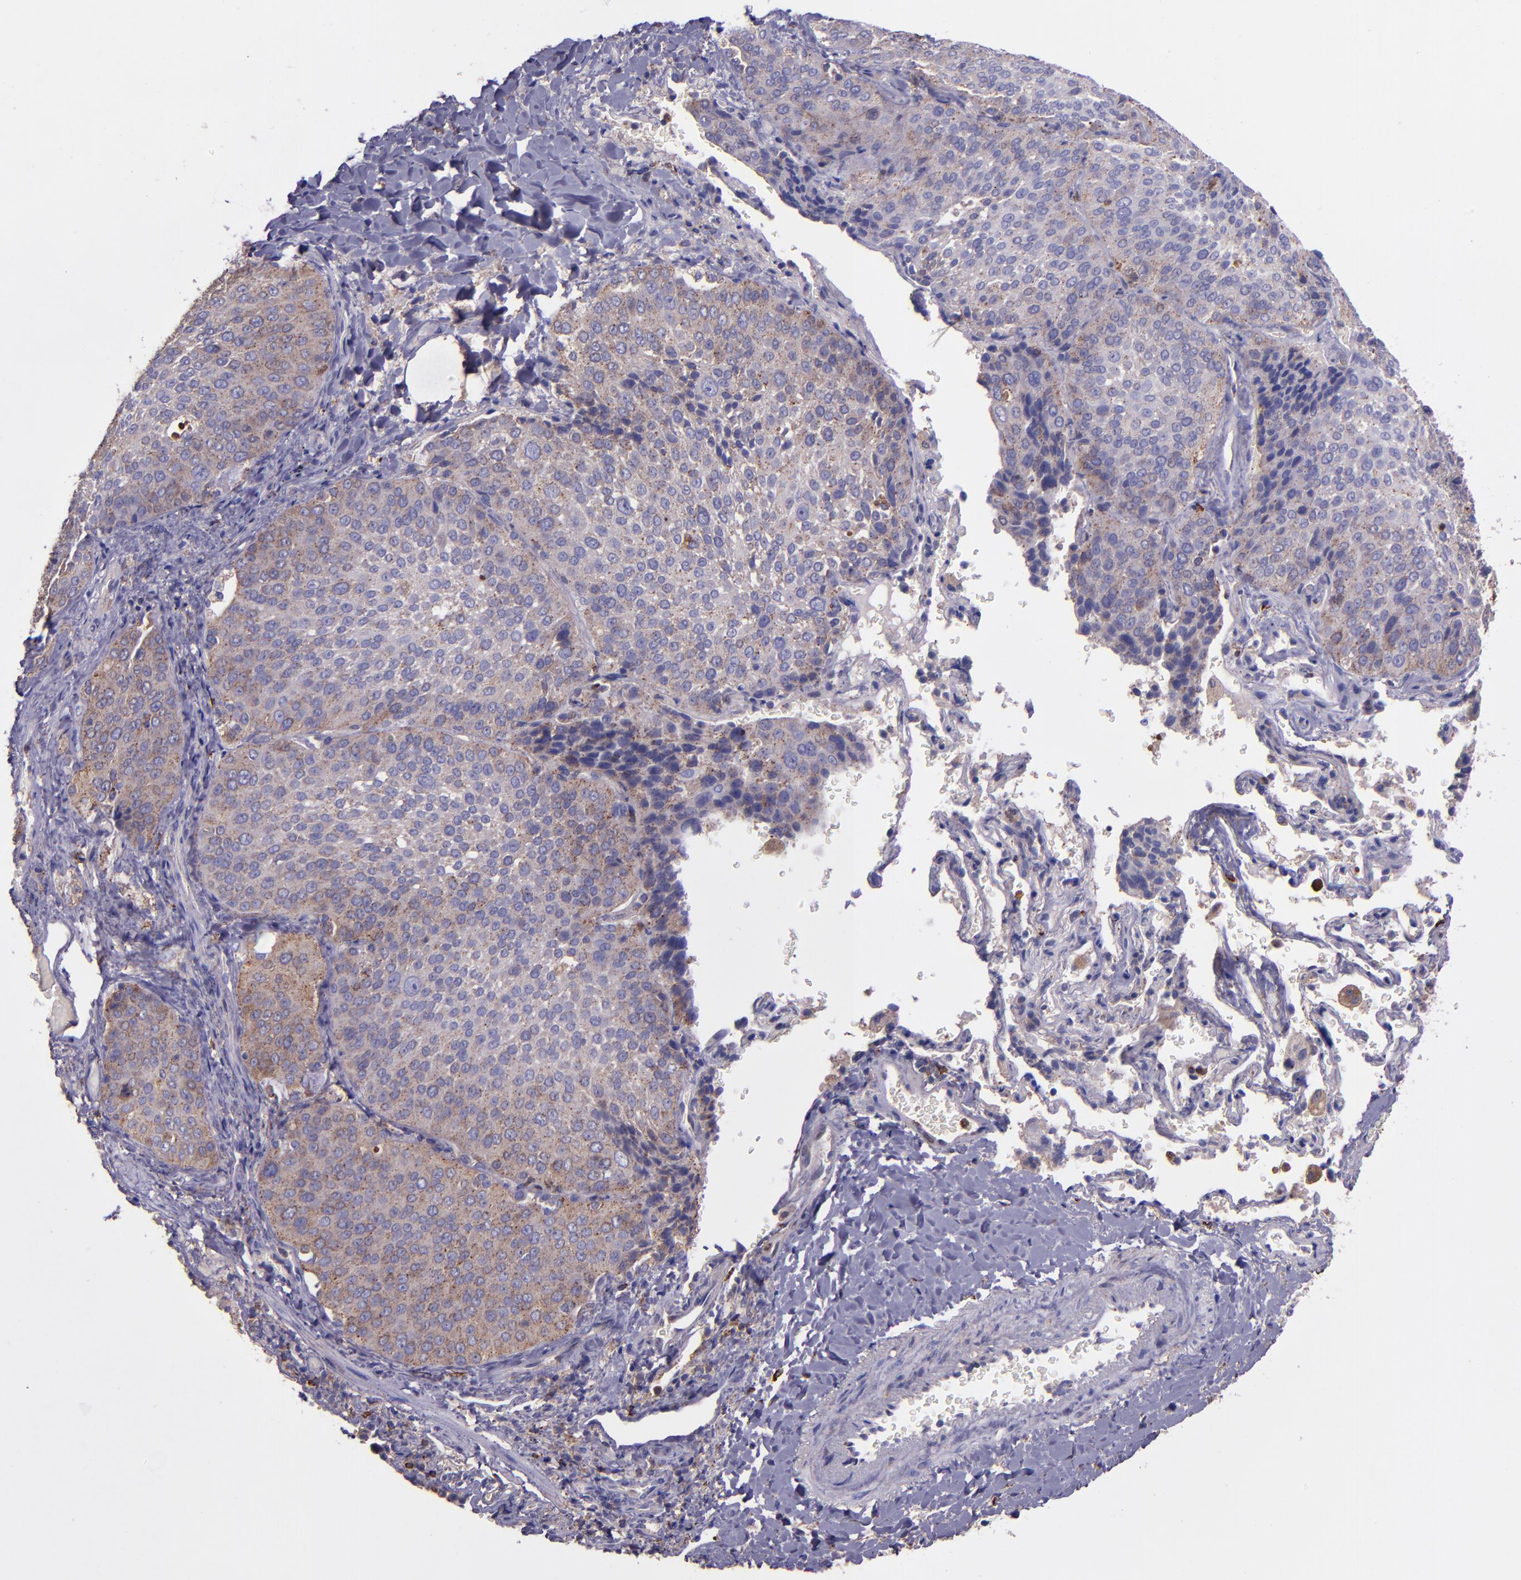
{"staining": {"intensity": "weak", "quantity": ">75%", "location": "cytoplasmic/membranous"}, "tissue": "lung cancer", "cell_type": "Tumor cells", "image_type": "cancer", "snomed": [{"axis": "morphology", "description": "Squamous cell carcinoma, NOS"}, {"axis": "topography", "description": "Lung"}], "caption": "Immunohistochemistry (IHC) (DAB (3,3'-diaminobenzidine)) staining of human lung squamous cell carcinoma displays weak cytoplasmic/membranous protein expression in approximately >75% of tumor cells.", "gene": "WASHC1", "patient": {"sex": "male", "age": 54}}